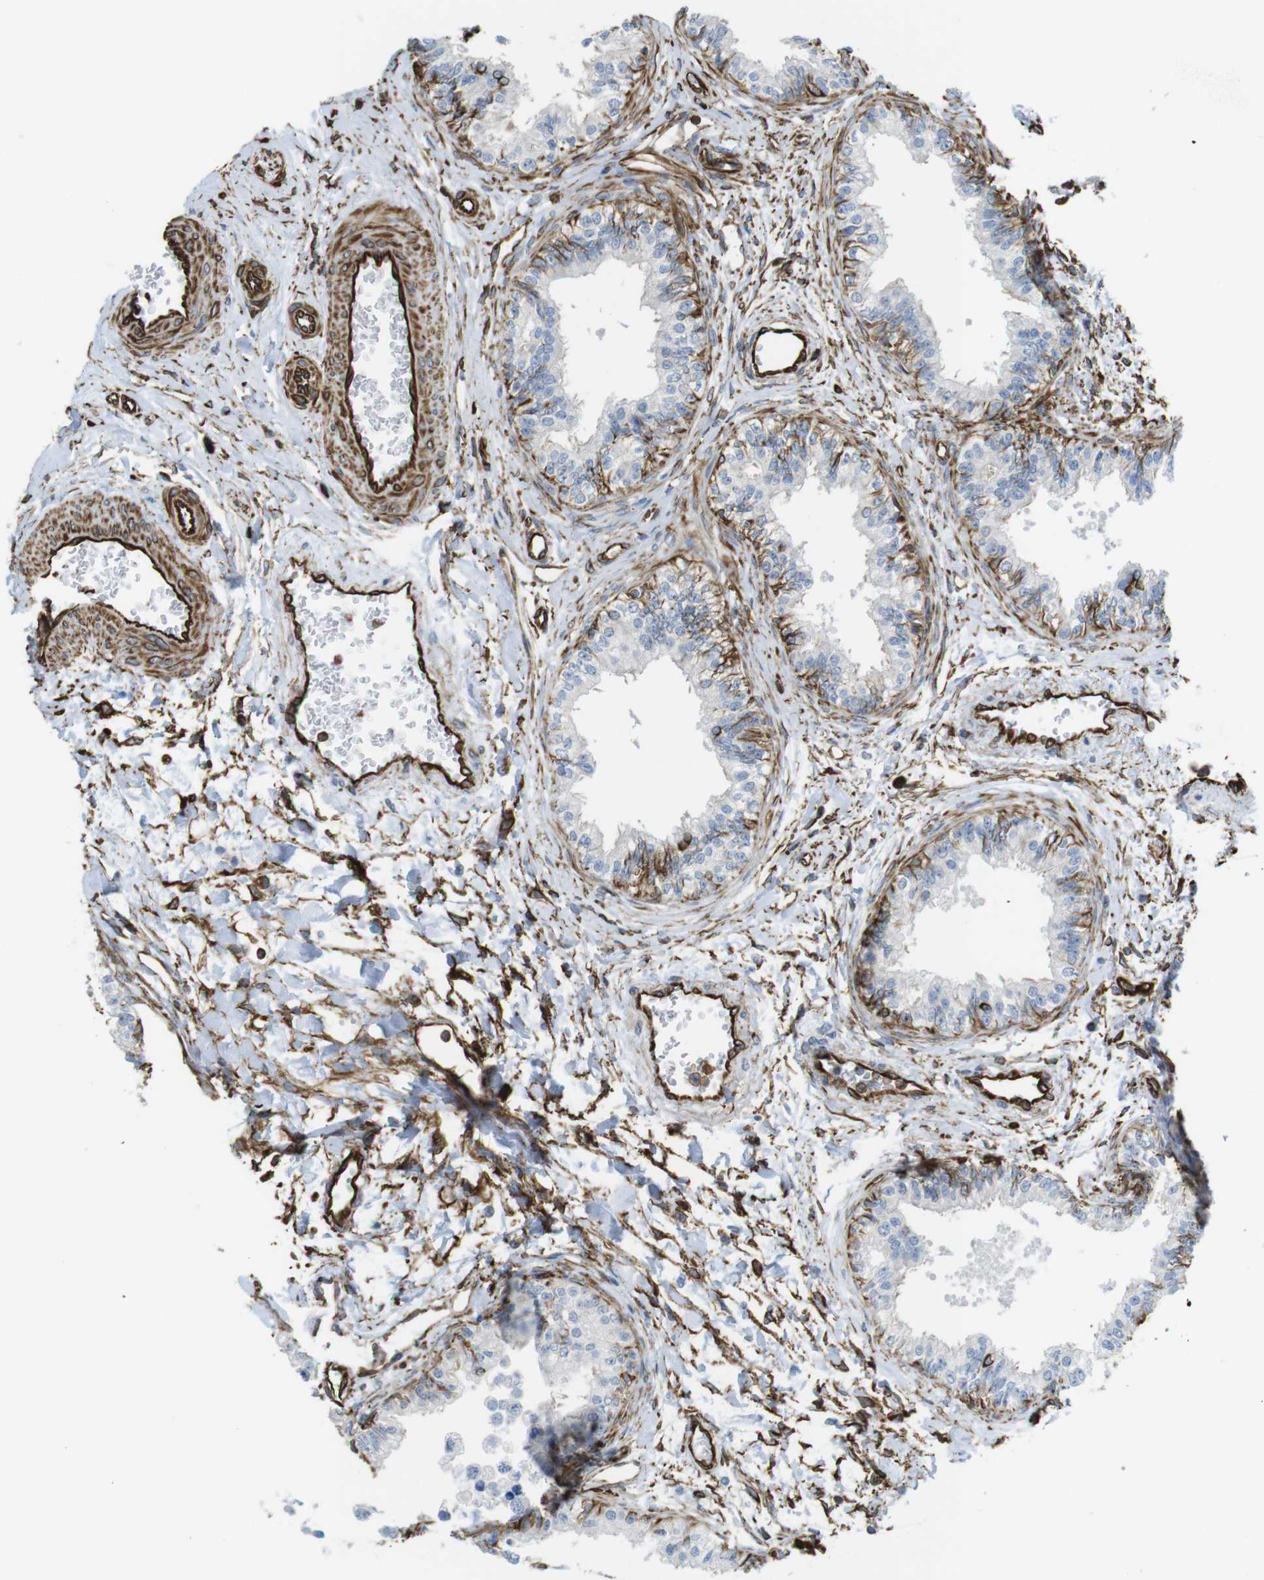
{"staining": {"intensity": "moderate", "quantity": "<25%", "location": "cytoplasmic/membranous"}, "tissue": "epididymis", "cell_type": "Glandular cells", "image_type": "normal", "snomed": [{"axis": "morphology", "description": "Normal tissue, NOS"}, {"axis": "morphology", "description": "Adenocarcinoma, metastatic, NOS"}, {"axis": "topography", "description": "Testis"}, {"axis": "topography", "description": "Epididymis"}], "caption": "Epididymis was stained to show a protein in brown. There is low levels of moderate cytoplasmic/membranous expression in about <25% of glandular cells. (brown staining indicates protein expression, while blue staining denotes nuclei).", "gene": "RALGPS1", "patient": {"sex": "male", "age": 26}}